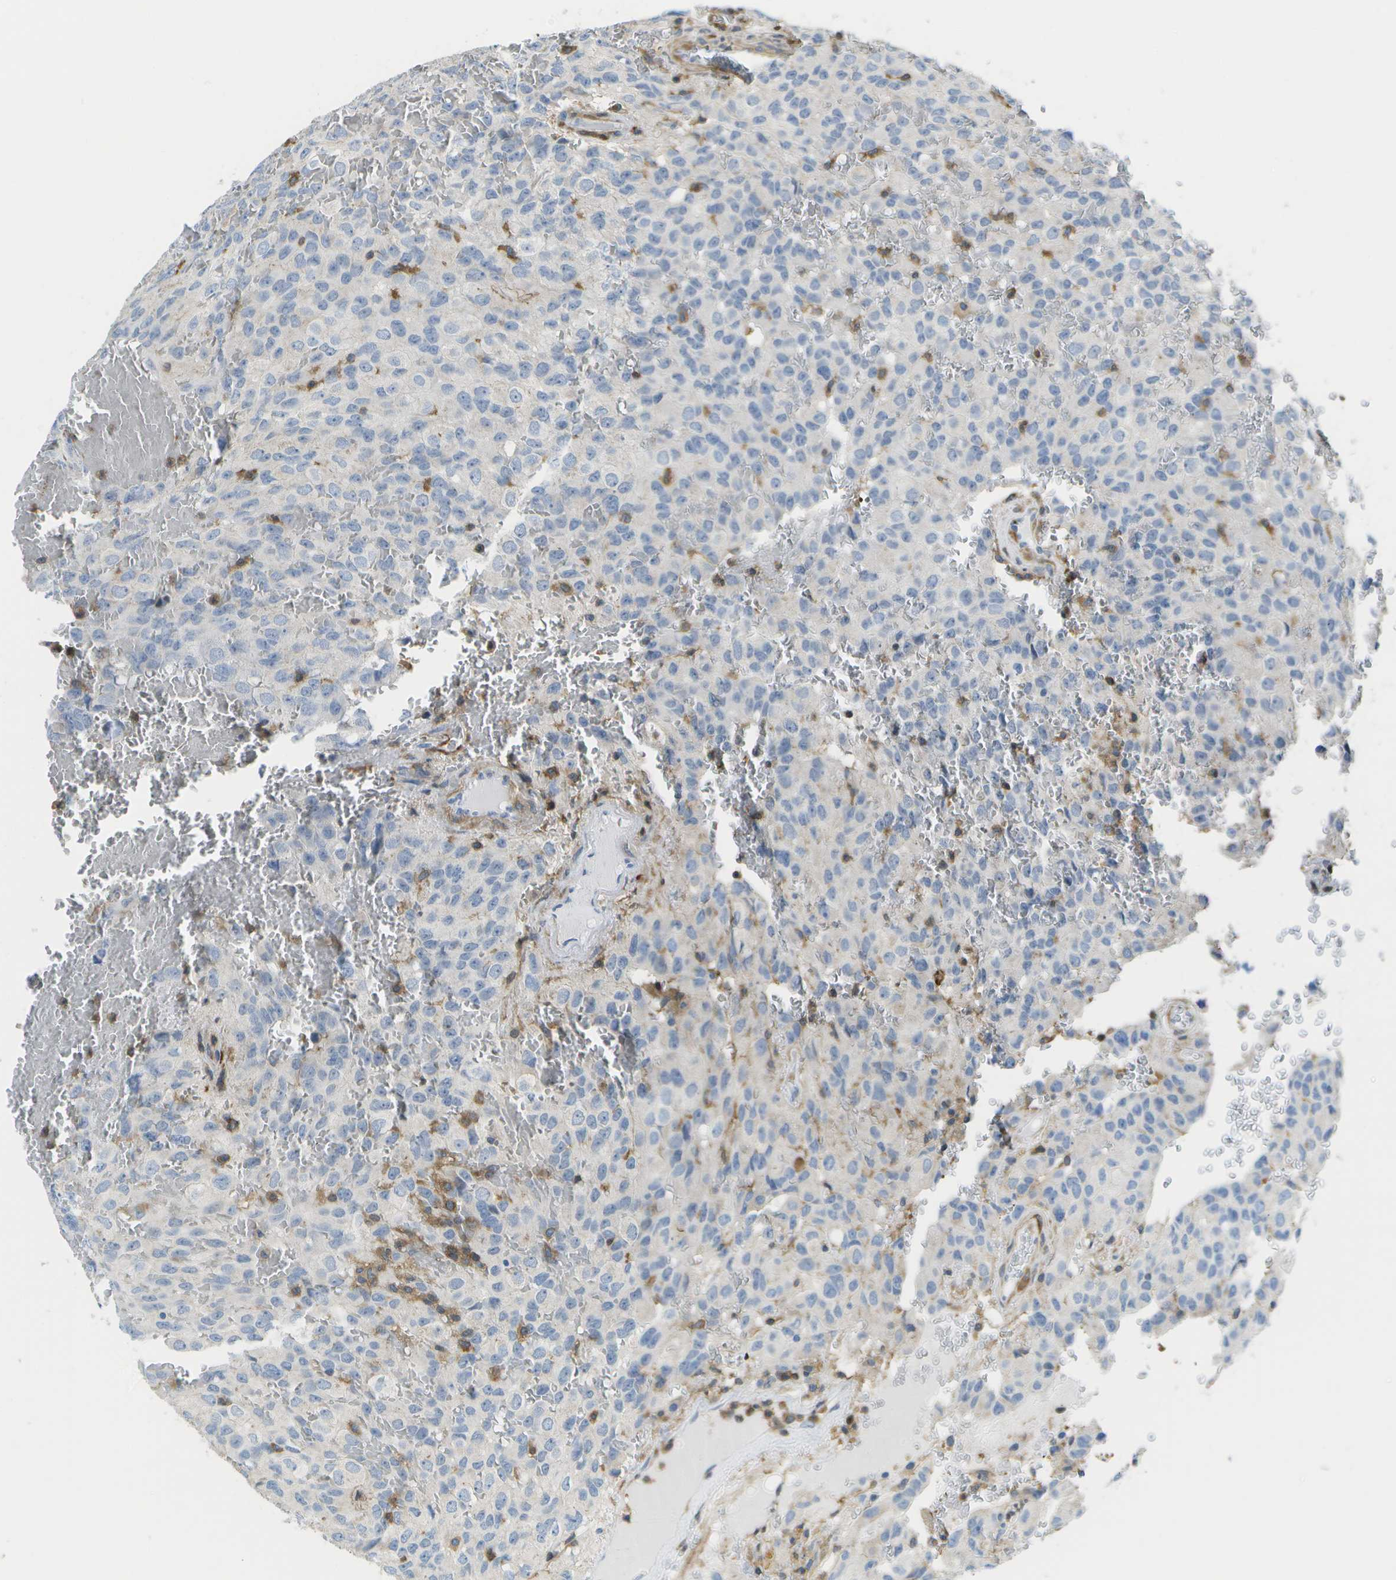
{"staining": {"intensity": "negative", "quantity": "none", "location": "none"}, "tissue": "glioma", "cell_type": "Tumor cells", "image_type": "cancer", "snomed": [{"axis": "morphology", "description": "Glioma, malignant, High grade"}, {"axis": "topography", "description": "Brain"}], "caption": "DAB immunohistochemical staining of malignant glioma (high-grade) demonstrates no significant positivity in tumor cells. (DAB (3,3'-diaminobenzidine) immunohistochemistry, high magnification).", "gene": "RCSD1", "patient": {"sex": "male", "age": 32}}